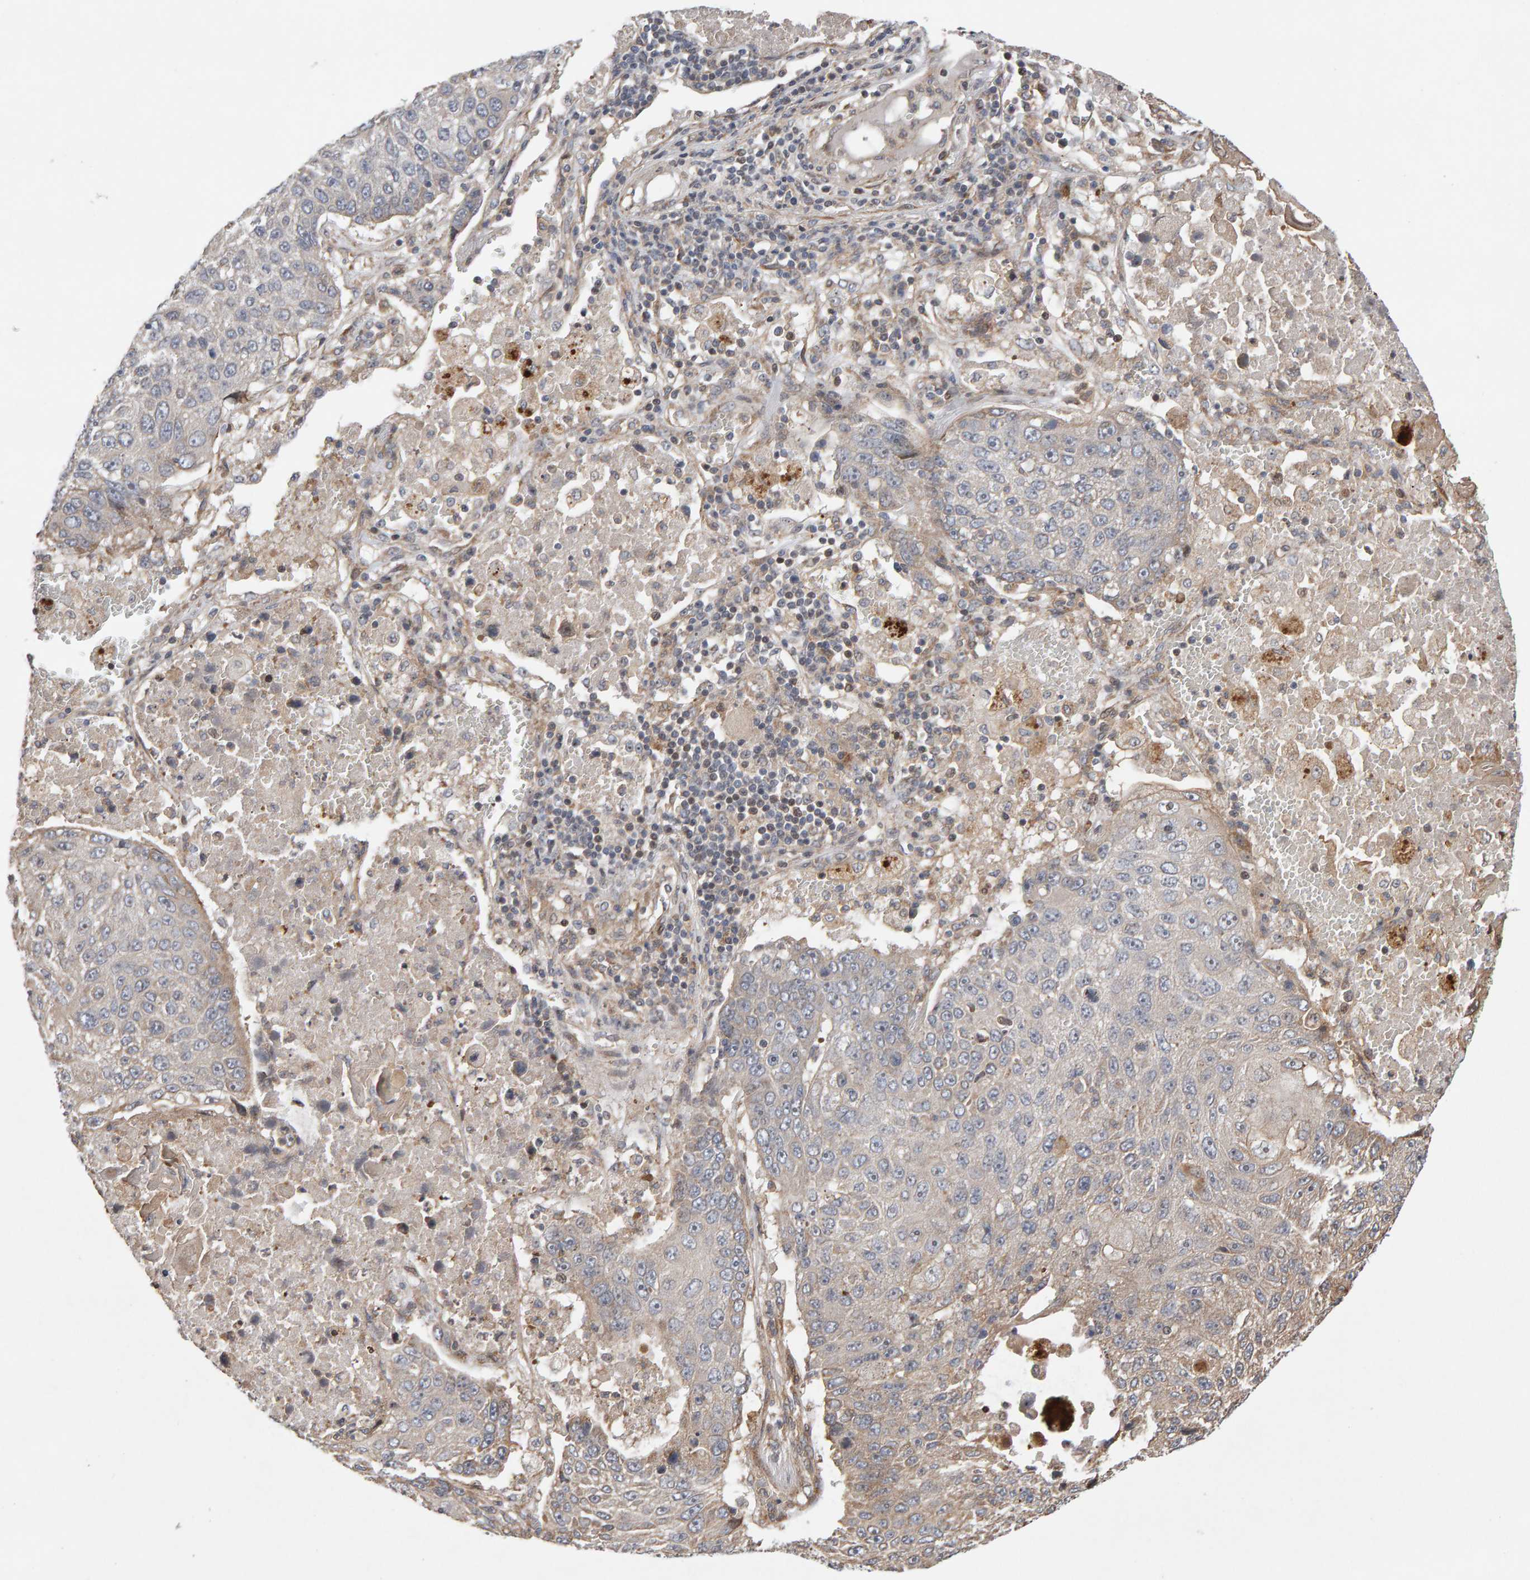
{"staining": {"intensity": "weak", "quantity": "<25%", "location": "cytoplasmic/membranous"}, "tissue": "lung cancer", "cell_type": "Tumor cells", "image_type": "cancer", "snomed": [{"axis": "morphology", "description": "Squamous cell carcinoma, NOS"}, {"axis": "topography", "description": "Lung"}], "caption": "Tumor cells show no significant protein positivity in lung cancer (squamous cell carcinoma).", "gene": "LZTS1", "patient": {"sex": "male", "age": 61}}